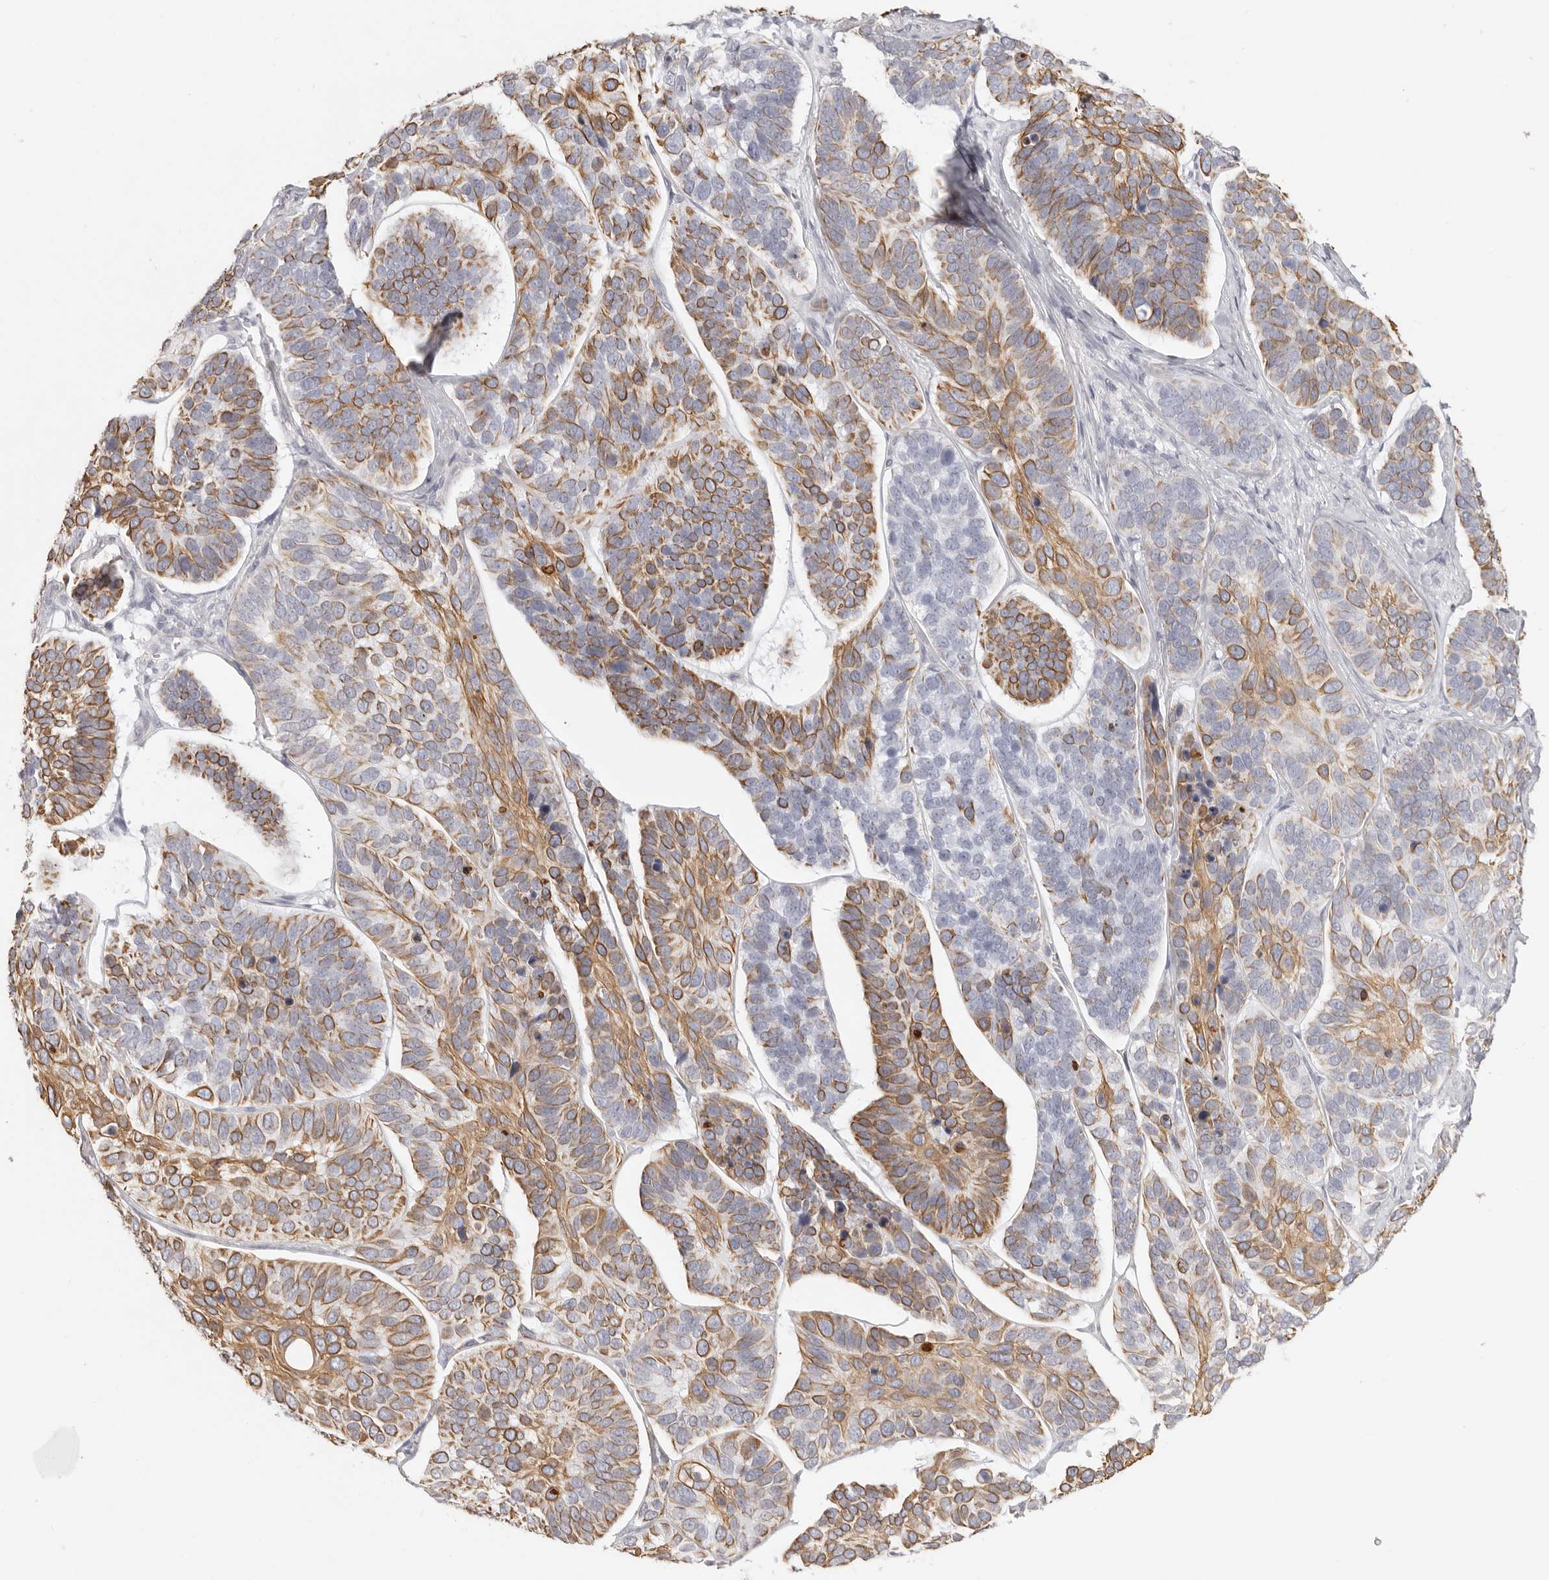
{"staining": {"intensity": "moderate", "quantity": "25%-75%", "location": "cytoplasmic/membranous"}, "tissue": "skin cancer", "cell_type": "Tumor cells", "image_type": "cancer", "snomed": [{"axis": "morphology", "description": "Basal cell carcinoma"}, {"axis": "topography", "description": "Skin"}], "caption": "Moderate cytoplasmic/membranous positivity is present in approximately 25%-75% of tumor cells in skin cancer (basal cell carcinoma).", "gene": "RXFP1", "patient": {"sex": "male", "age": 62}}